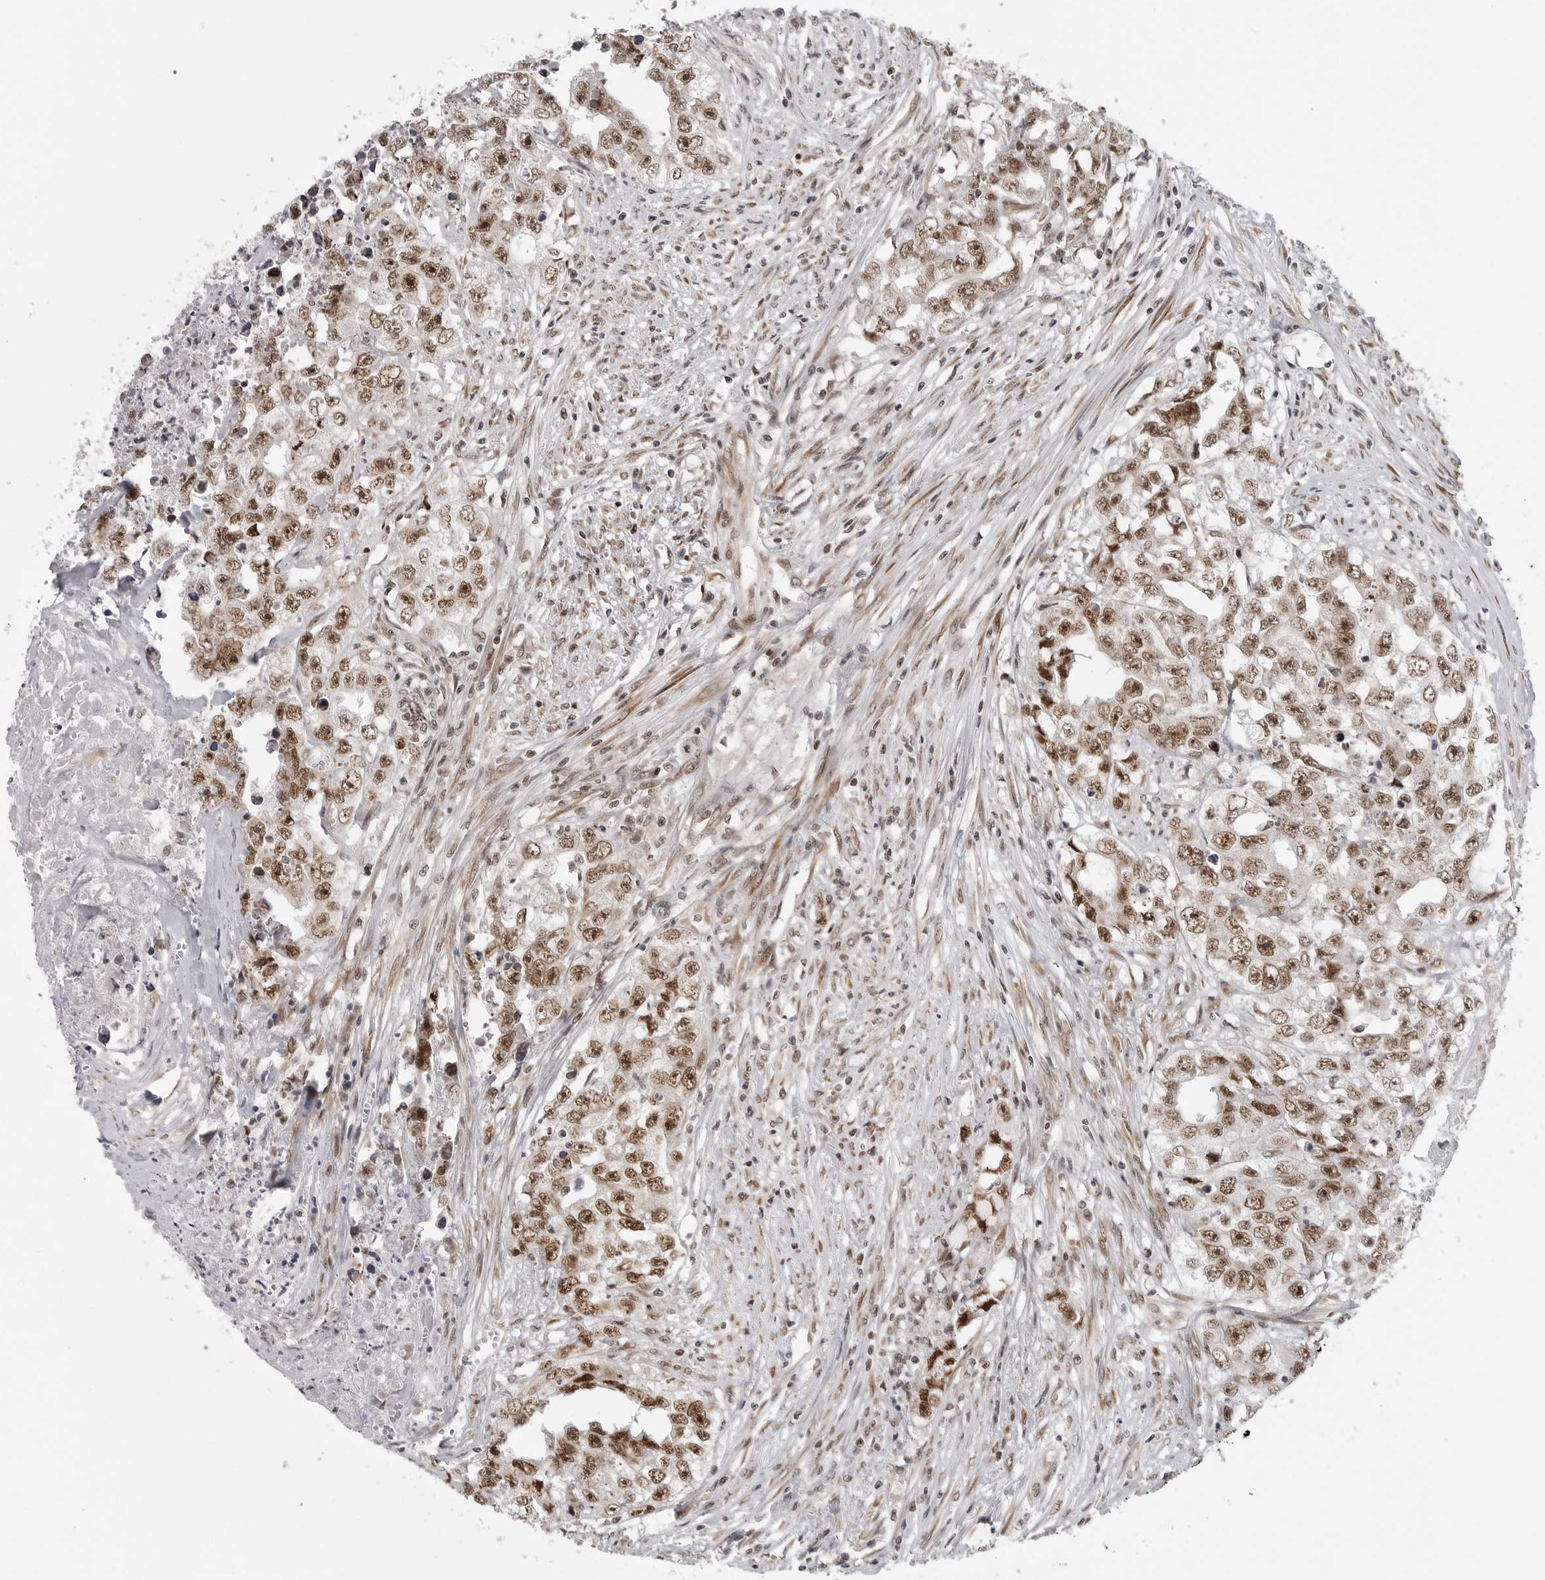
{"staining": {"intensity": "moderate", "quantity": ">75%", "location": "nuclear"}, "tissue": "testis cancer", "cell_type": "Tumor cells", "image_type": "cancer", "snomed": [{"axis": "morphology", "description": "Seminoma, NOS"}, {"axis": "morphology", "description": "Carcinoma, Embryonal, NOS"}, {"axis": "topography", "description": "Testis"}], "caption": "Tumor cells display medium levels of moderate nuclear expression in about >75% of cells in testis cancer (embryonal carcinoma).", "gene": "PRDM10", "patient": {"sex": "male", "age": 43}}